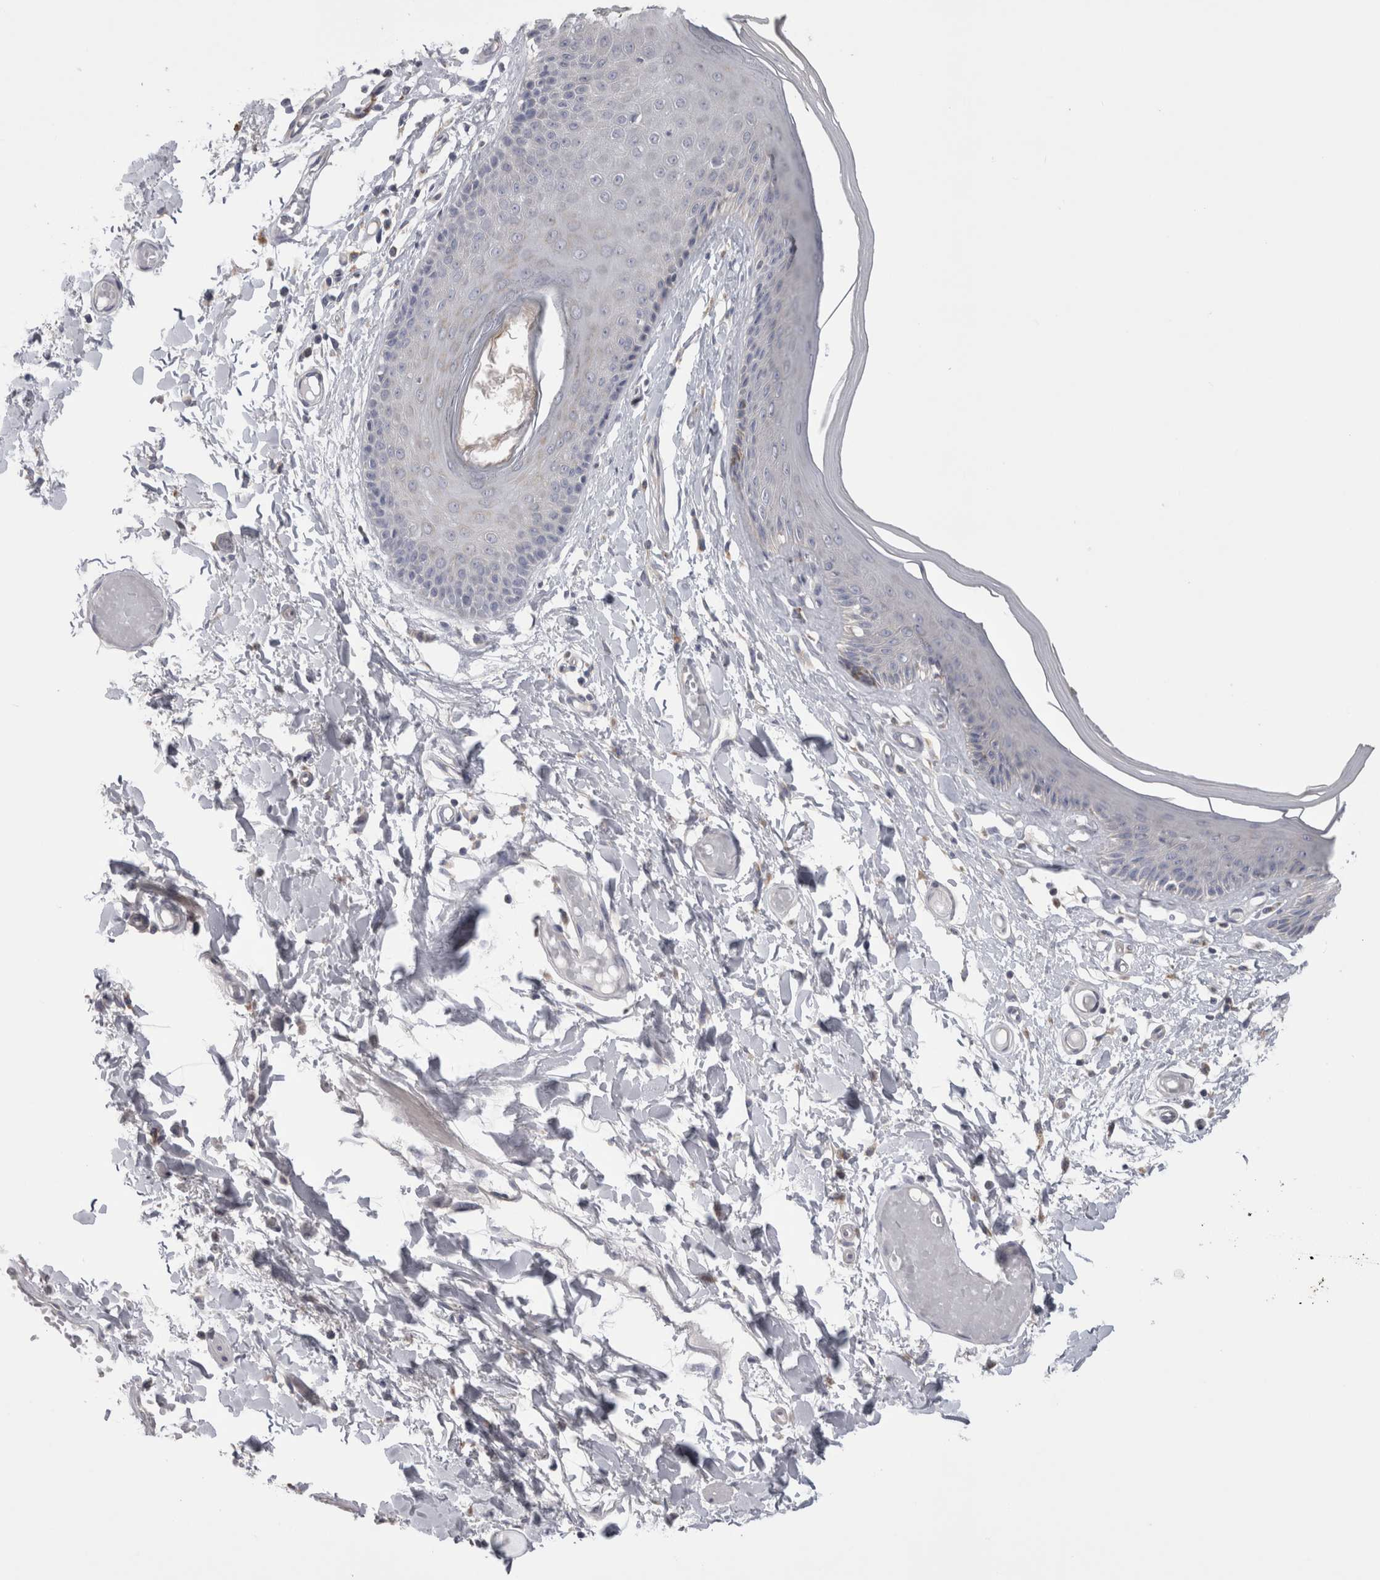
{"staining": {"intensity": "weak", "quantity": "<25%", "location": "cytoplasmic/membranous"}, "tissue": "skin", "cell_type": "Epidermal cells", "image_type": "normal", "snomed": [{"axis": "morphology", "description": "Normal tissue, NOS"}, {"axis": "topography", "description": "Vulva"}], "caption": "Epidermal cells show no significant positivity in unremarkable skin. (DAB immunohistochemistry (IHC) with hematoxylin counter stain).", "gene": "DHRS4", "patient": {"sex": "female", "age": 73}}